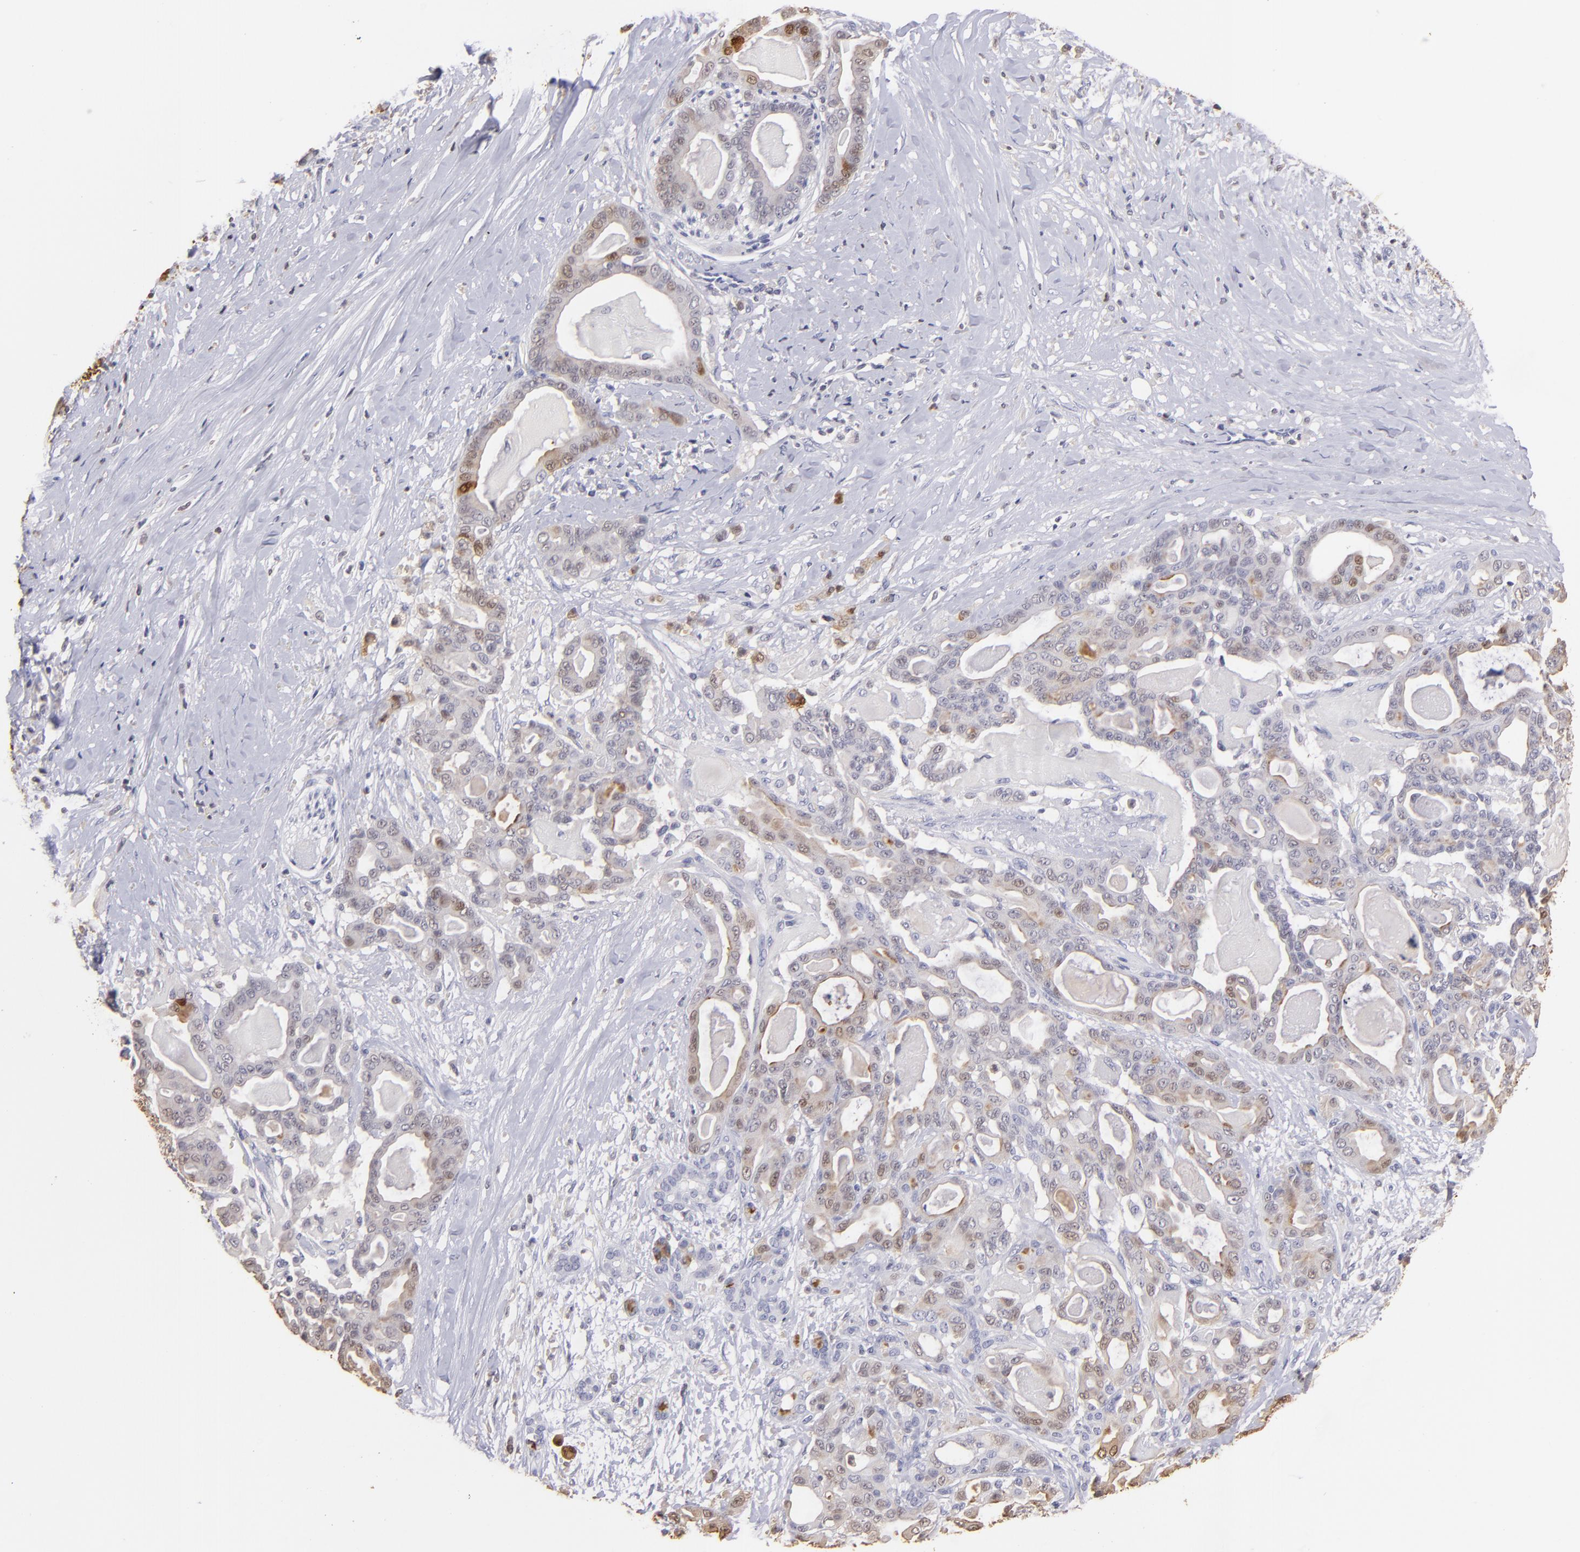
{"staining": {"intensity": "weak", "quantity": "<25%", "location": "cytoplasmic/membranous,nuclear"}, "tissue": "pancreatic cancer", "cell_type": "Tumor cells", "image_type": "cancer", "snomed": [{"axis": "morphology", "description": "Adenocarcinoma, NOS"}, {"axis": "topography", "description": "Pancreas"}], "caption": "IHC photomicrograph of neoplastic tissue: human adenocarcinoma (pancreatic) stained with DAB displays no significant protein staining in tumor cells.", "gene": "S100A2", "patient": {"sex": "male", "age": 63}}